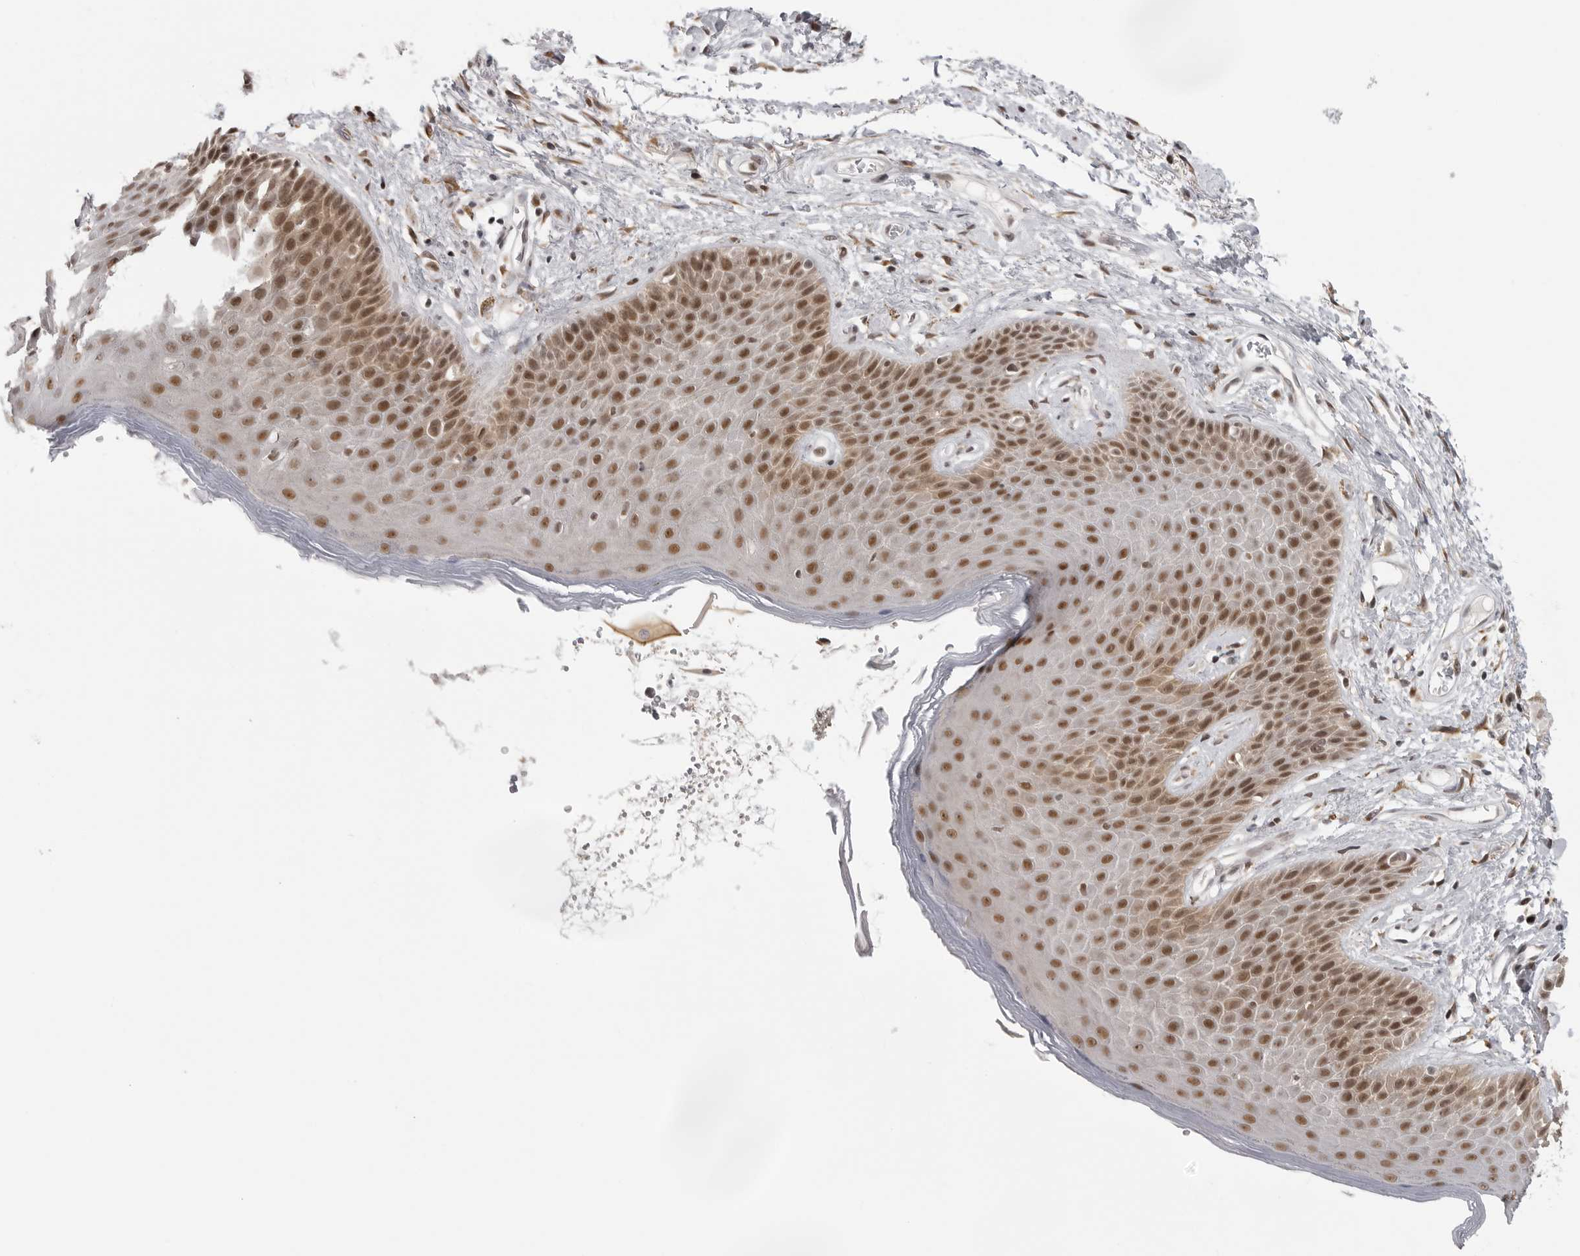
{"staining": {"intensity": "moderate", "quantity": ">75%", "location": "nuclear"}, "tissue": "skin", "cell_type": "Epidermal cells", "image_type": "normal", "snomed": [{"axis": "morphology", "description": "Normal tissue, NOS"}, {"axis": "topography", "description": "Anal"}], "caption": "Immunohistochemical staining of unremarkable skin demonstrates >75% levels of moderate nuclear protein positivity in about >75% of epidermal cells.", "gene": "PRDM10", "patient": {"sex": "male", "age": 74}}